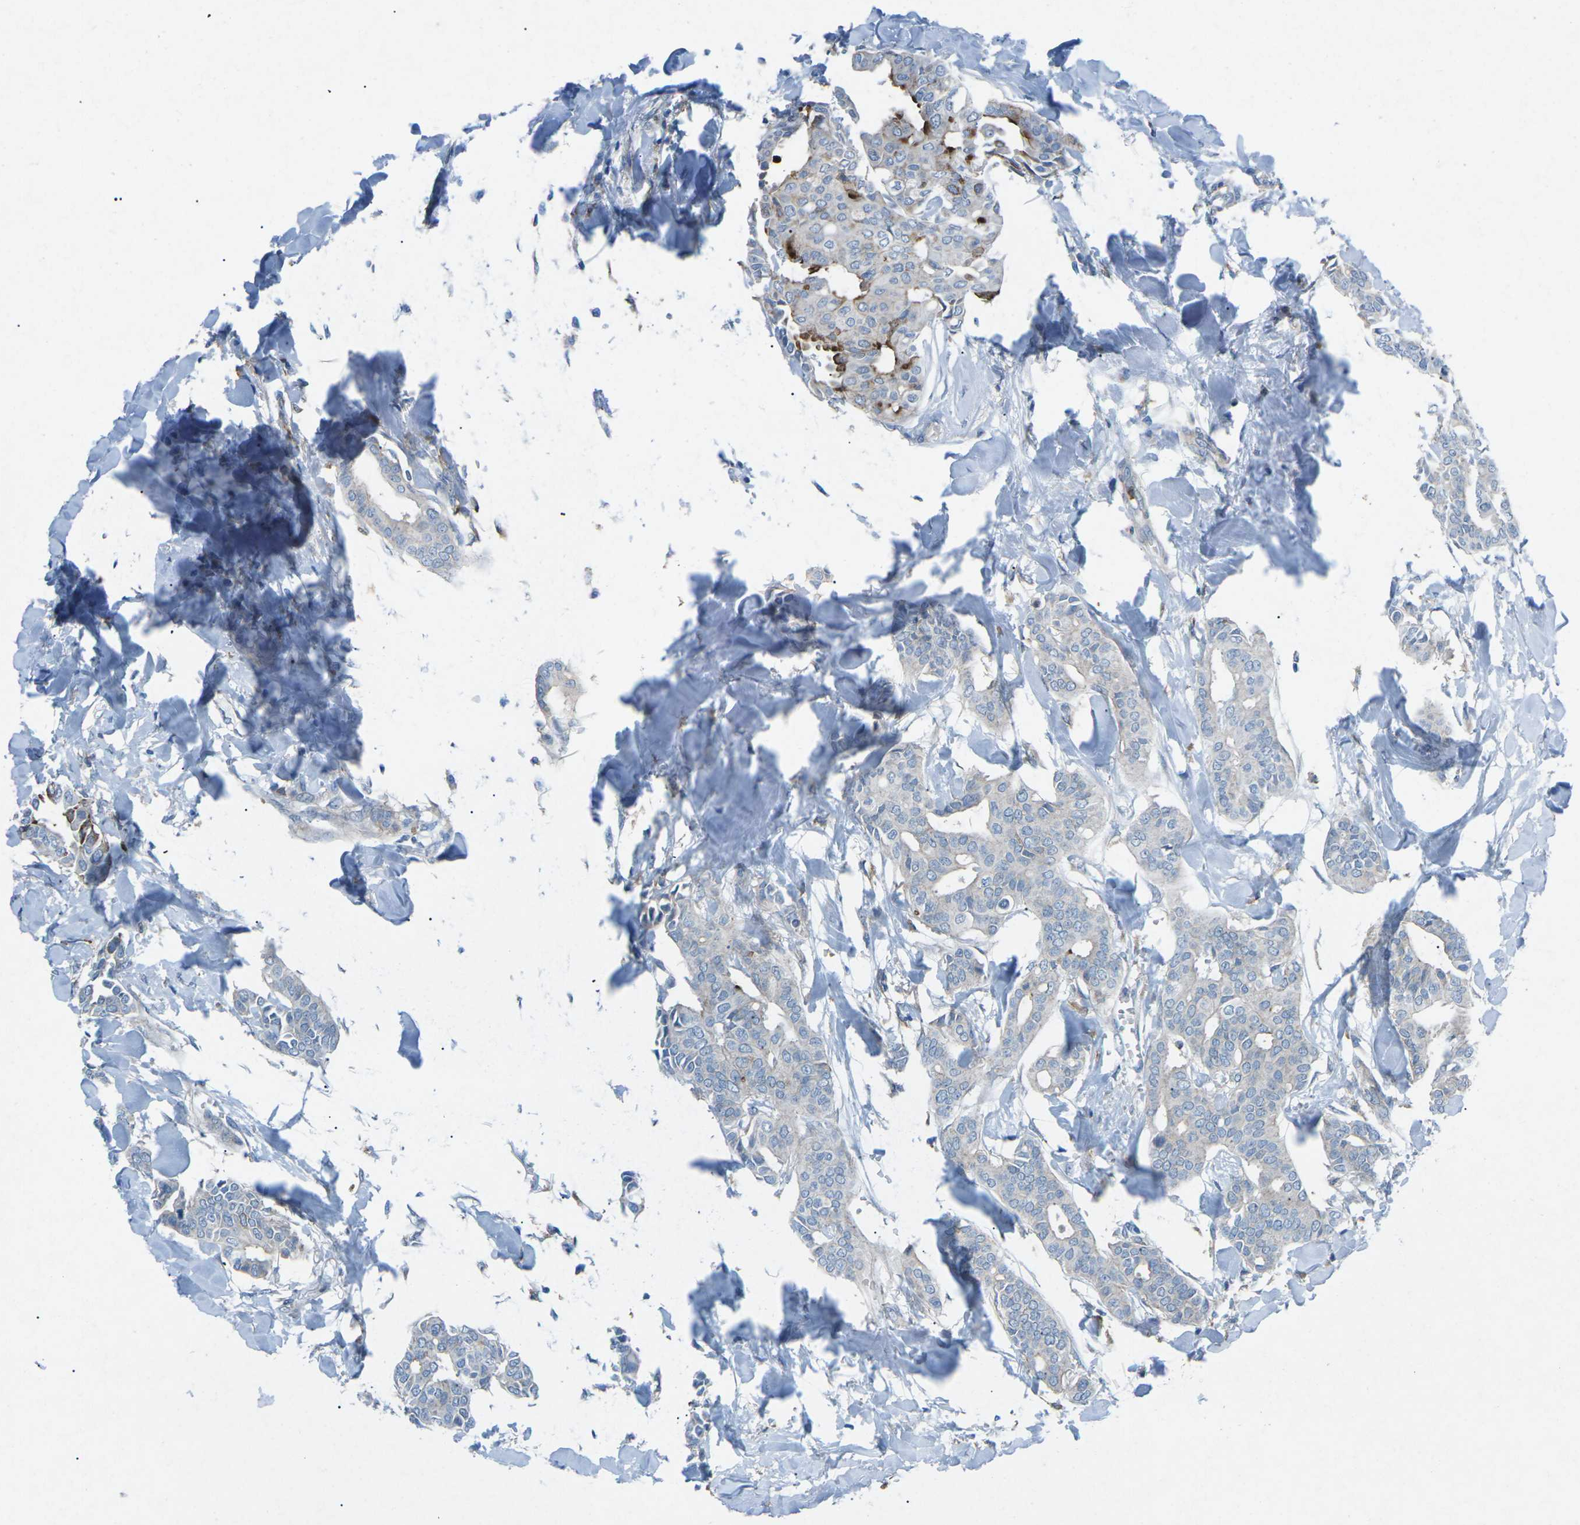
{"staining": {"intensity": "moderate", "quantity": "<25%", "location": "cytoplasmic/membranous"}, "tissue": "head and neck cancer", "cell_type": "Tumor cells", "image_type": "cancer", "snomed": [{"axis": "morphology", "description": "Adenocarcinoma, NOS"}, {"axis": "topography", "description": "Salivary gland"}, {"axis": "topography", "description": "Head-Neck"}], "caption": "DAB (3,3'-diaminobenzidine) immunohistochemical staining of human adenocarcinoma (head and neck) demonstrates moderate cytoplasmic/membranous protein expression in approximately <25% of tumor cells.", "gene": "STK11", "patient": {"sex": "female", "age": 59}}